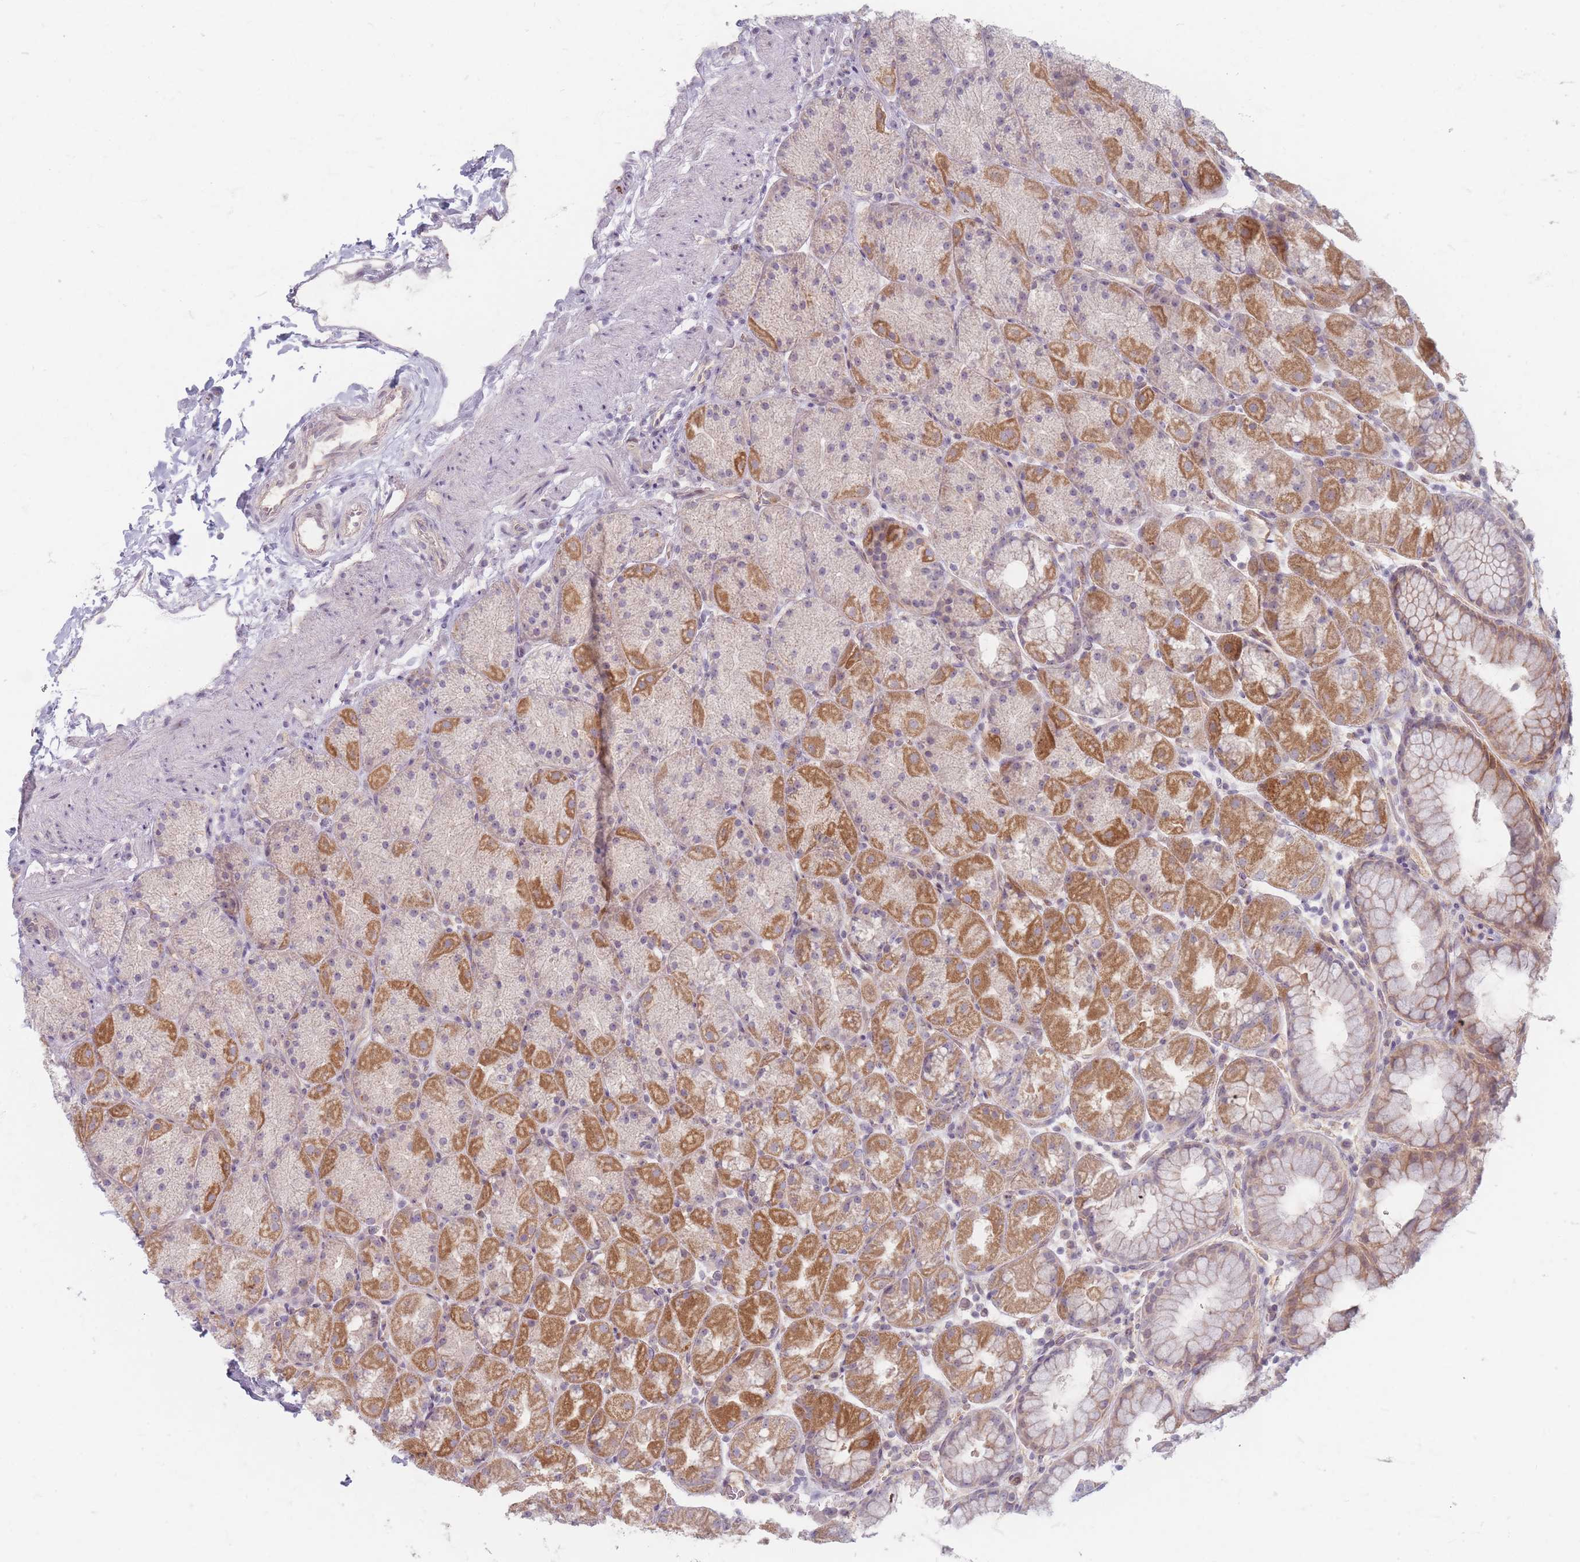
{"staining": {"intensity": "moderate", "quantity": "25%-75%", "location": "cytoplasmic/membranous"}, "tissue": "stomach", "cell_type": "Glandular cells", "image_type": "normal", "snomed": [{"axis": "morphology", "description": "Normal tissue, NOS"}, {"axis": "topography", "description": "Stomach, upper"}, {"axis": "topography", "description": "Stomach, lower"}], "caption": "A medium amount of moderate cytoplasmic/membranous positivity is appreciated in about 25%-75% of glandular cells in normal stomach. (DAB (3,3'-diaminobenzidine) IHC, brown staining for protein, blue staining for nuclei).", "gene": "CHCHD7", "patient": {"sex": "male", "age": 67}}